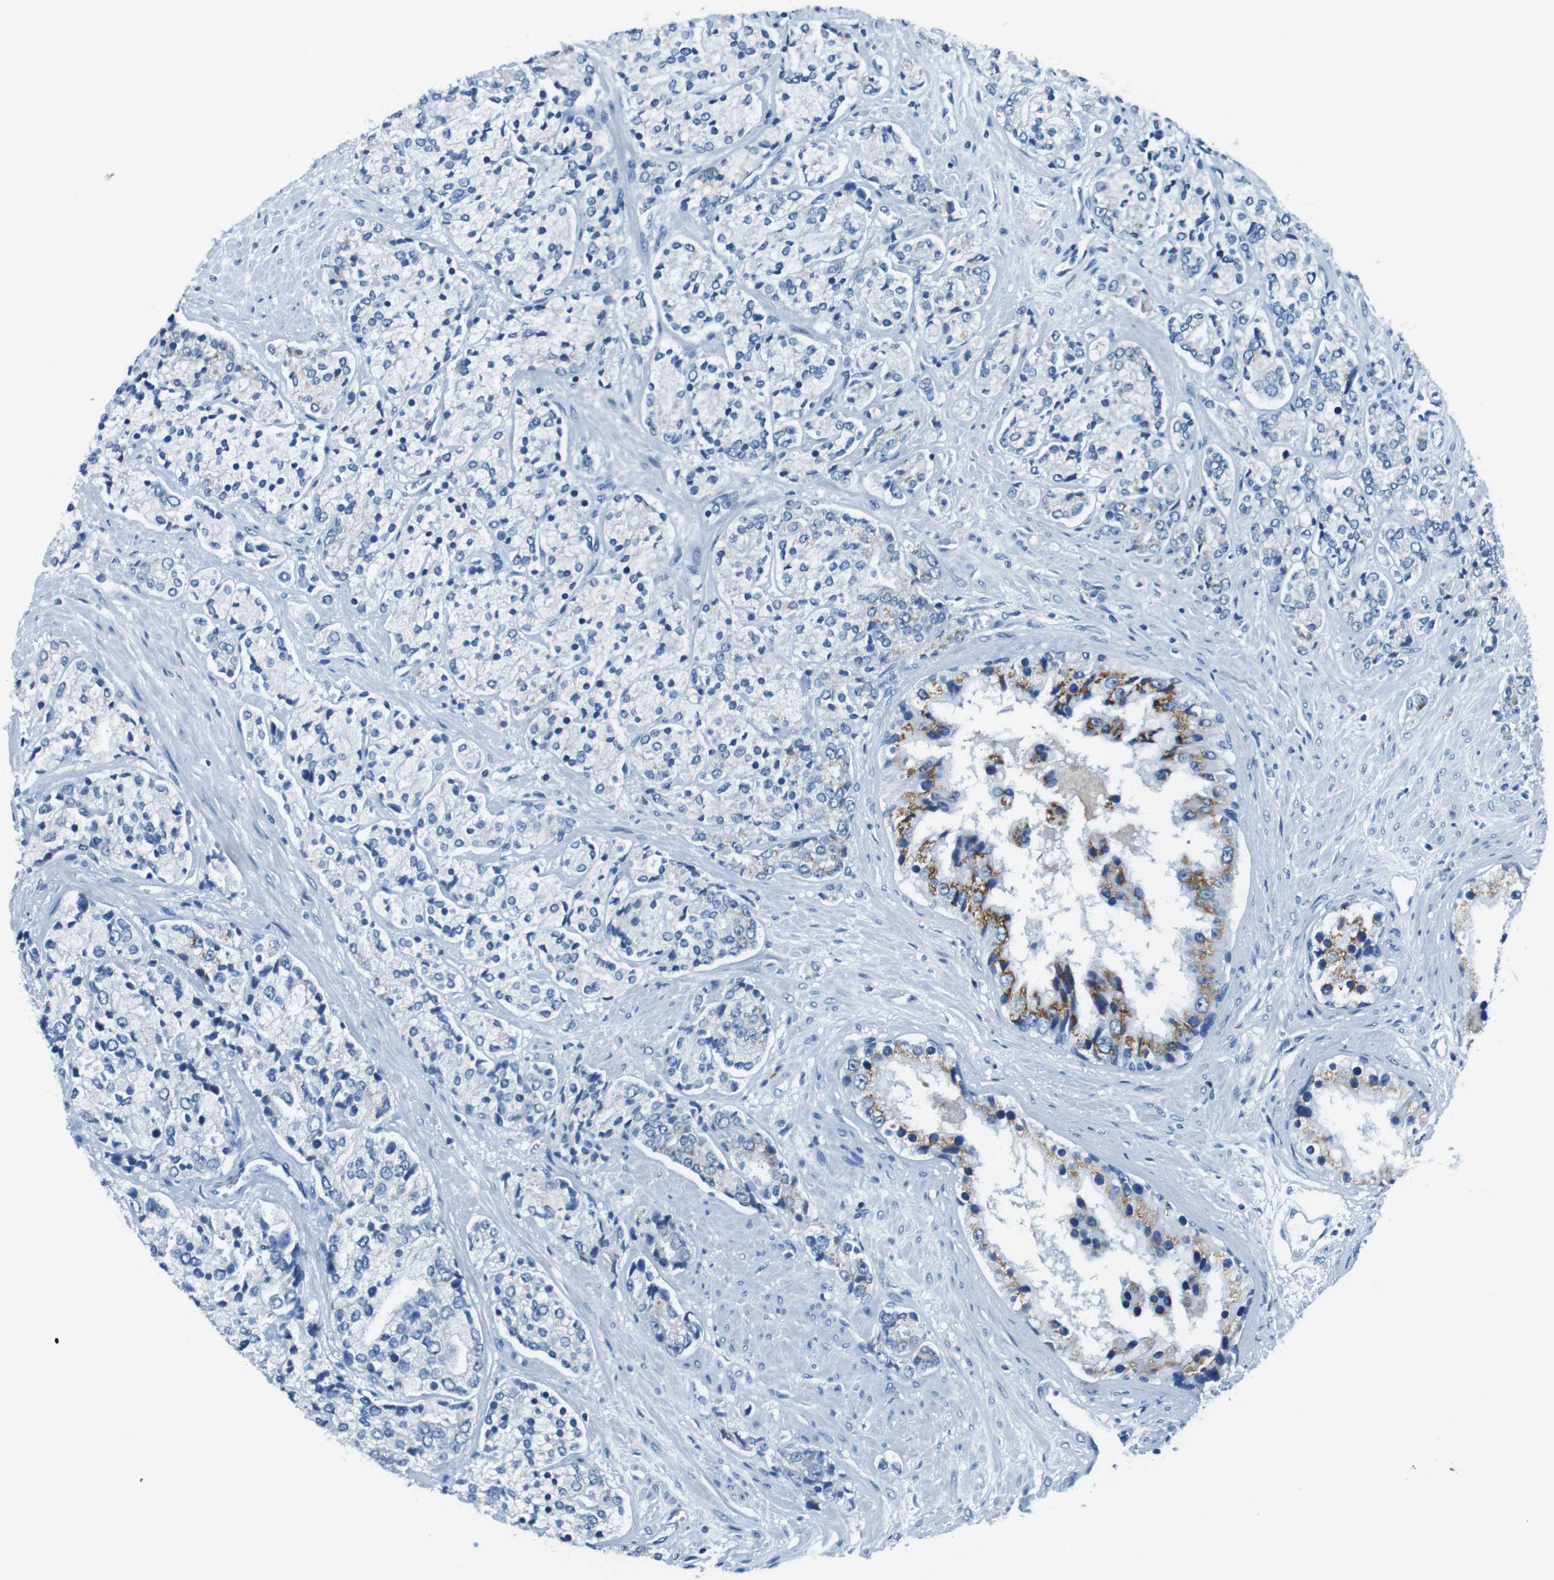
{"staining": {"intensity": "negative", "quantity": "none", "location": "none"}, "tissue": "prostate cancer", "cell_type": "Tumor cells", "image_type": "cancer", "snomed": [{"axis": "morphology", "description": "Adenocarcinoma, High grade"}, {"axis": "topography", "description": "Prostate"}], "caption": "Tumor cells are negative for brown protein staining in high-grade adenocarcinoma (prostate).", "gene": "SLC35A3", "patient": {"sex": "male", "age": 71}}